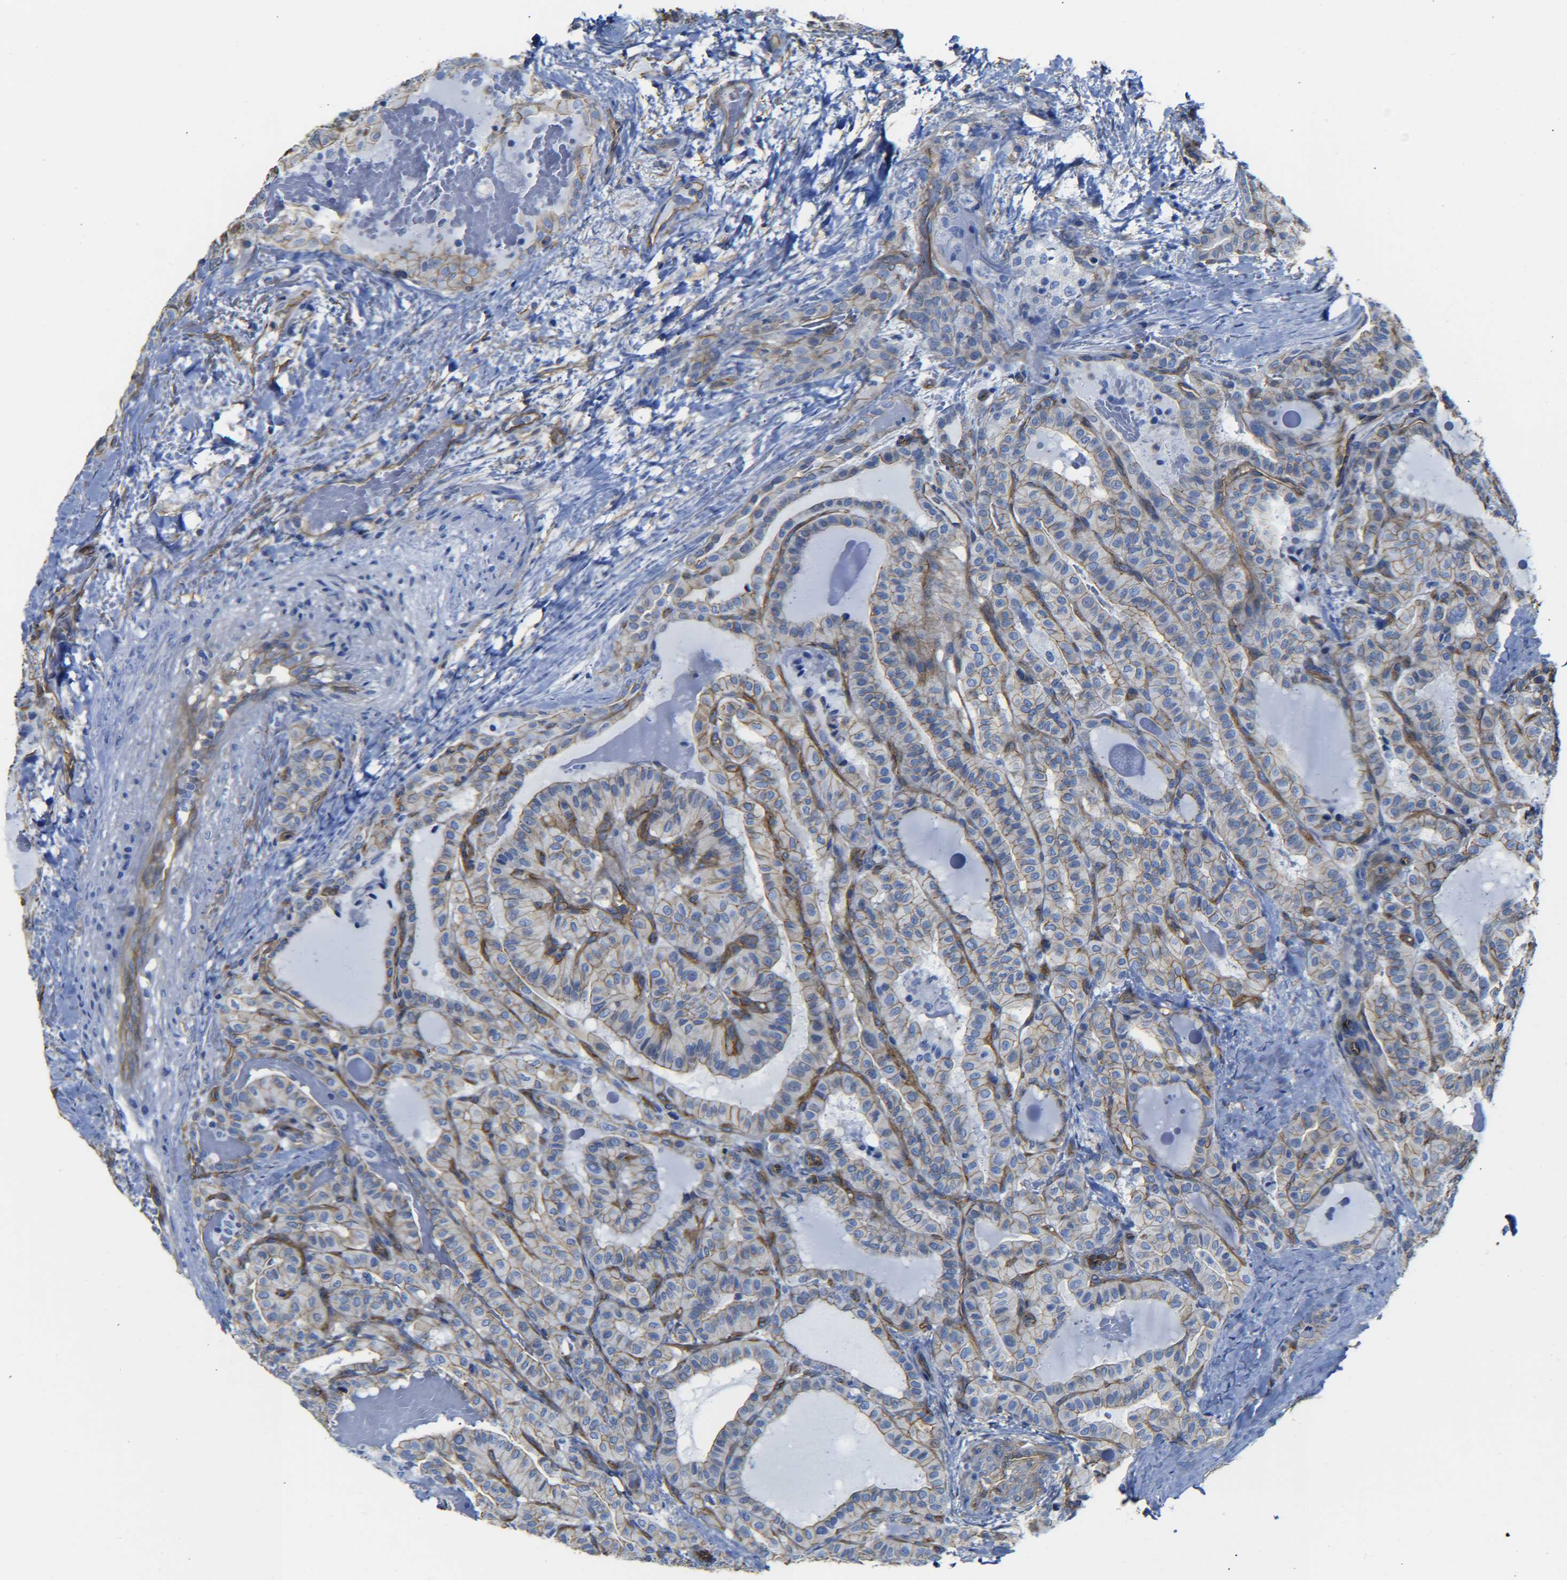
{"staining": {"intensity": "moderate", "quantity": ">75%", "location": "cytoplasmic/membranous"}, "tissue": "thyroid cancer", "cell_type": "Tumor cells", "image_type": "cancer", "snomed": [{"axis": "morphology", "description": "Papillary adenocarcinoma, NOS"}, {"axis": "topography", "description": "Thyroid gland"}], "caption": "This histopathology image reveals thyroid cancer (papillary adenocarcinoma) stained with immunohistochemistry to label a protein in brown. The cytoplasmic/membranous of tumor cells show moderate positivity for the protein. Nuclei are counter-stained blue.", "gene": "SPTBN1", "patient": {"sex": "male", "age": 77}}